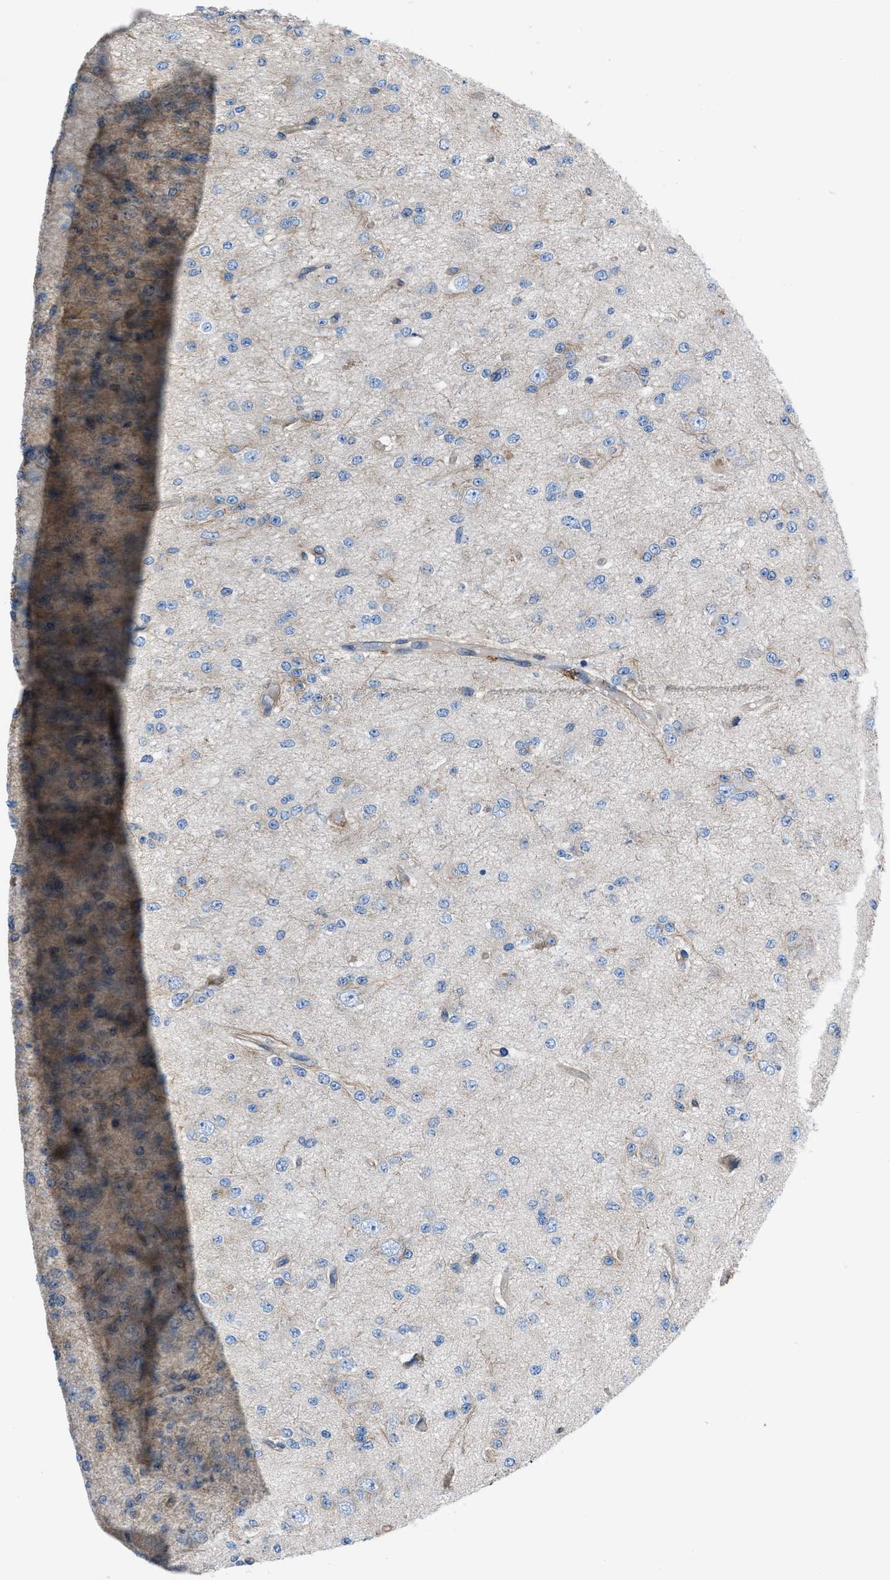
{"staining": {"intensity": "negative", "quantity": "none", "location": "none"}, "tissue": "glioma", "cell_type": "Tumor cells", "image_type": "cancer", "snomed": [{"axis": "morphology", "description": "Glioma, malignant, Low grade"}, {"axis": "topography", "description": "Brain"}], "caption": "Immunohistochemistry of human low-grade glioma (malignant) exhibits no positivity in tumor cells.", "gene": "DMAC1", "patient": {"sex": "male", "age": 38}}